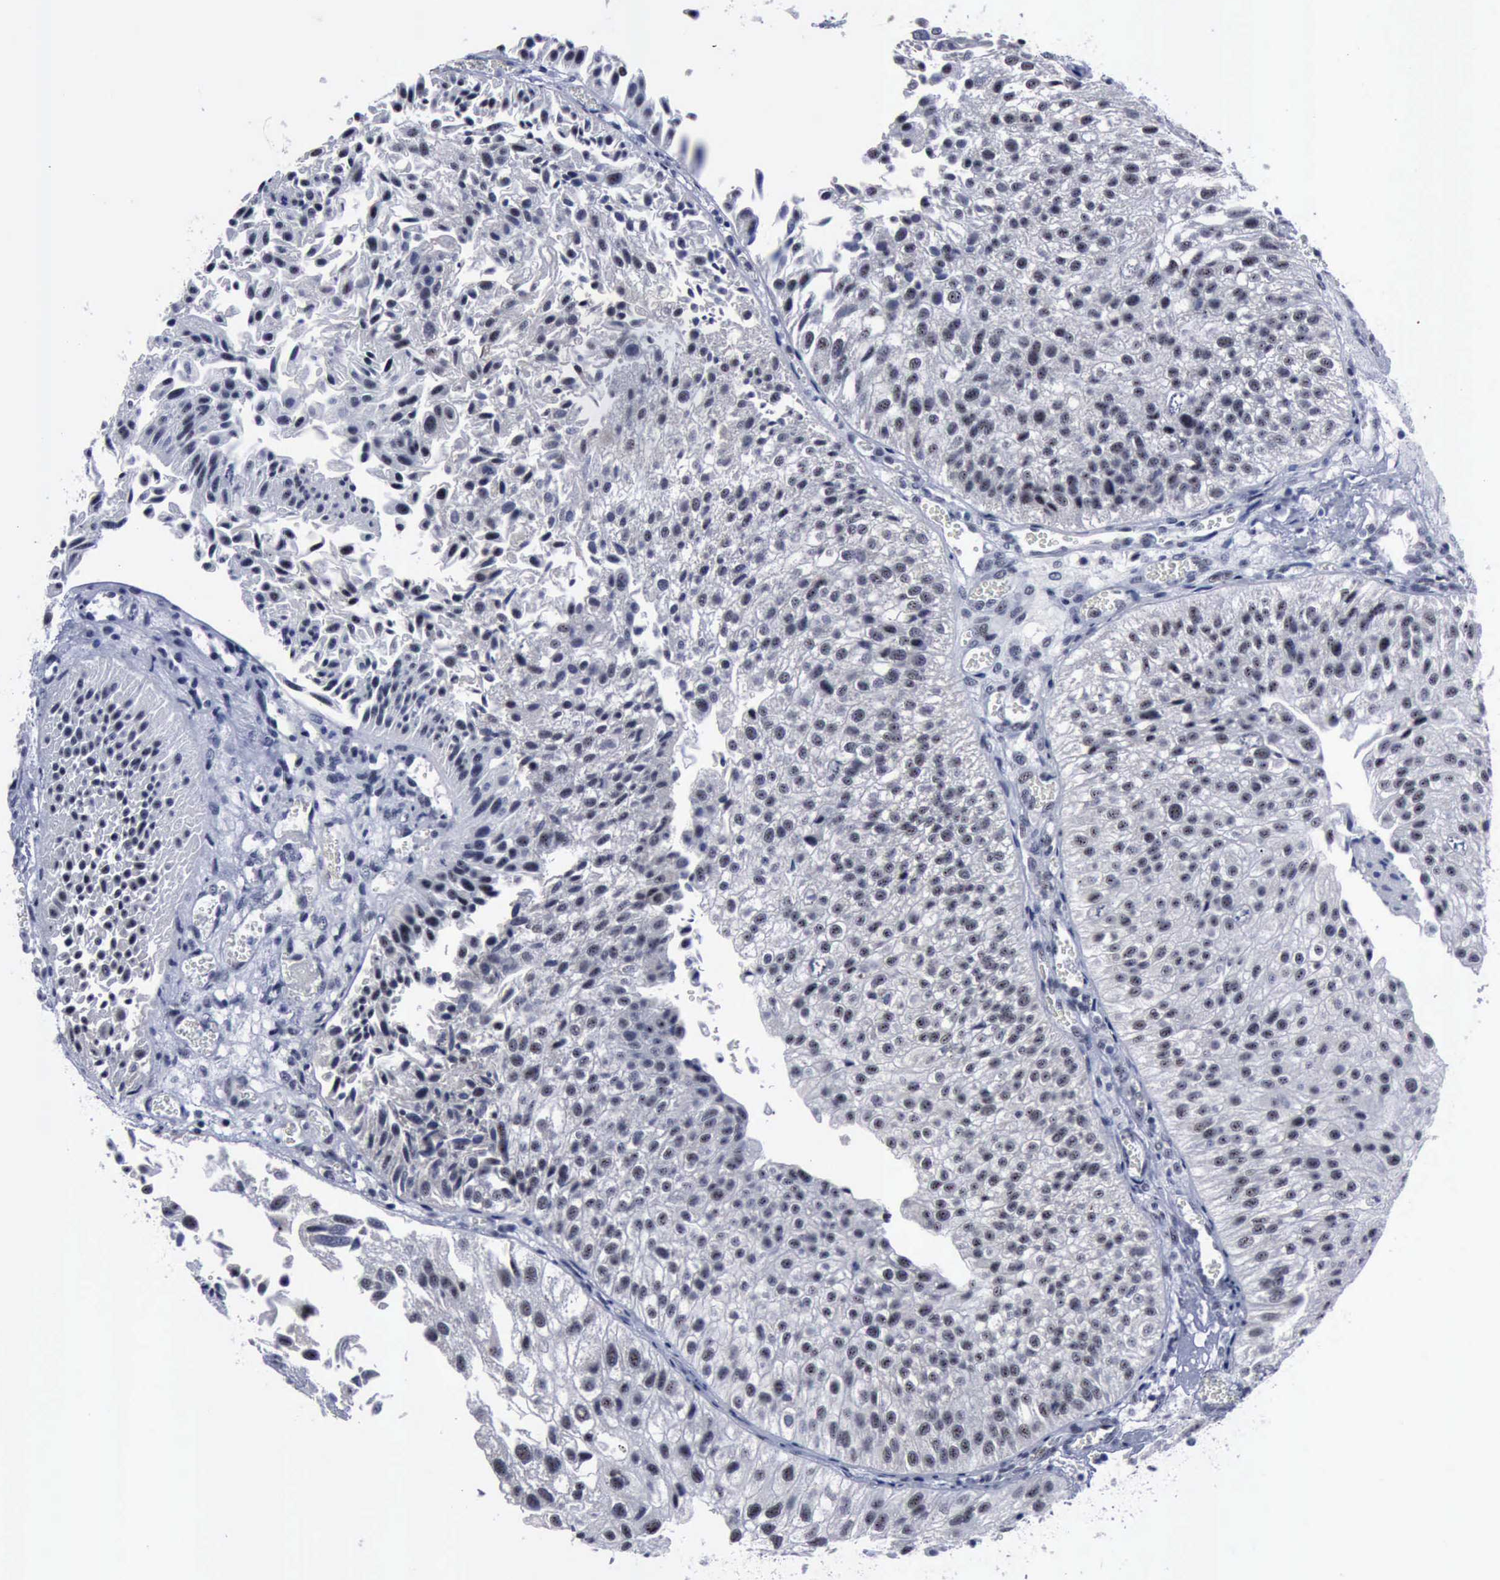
{"staining": {"intensity": "negative", "quantity": "none", "location": "none"}, "tissue": "urothelial cancer", "cell_type": "Tumor cells", "image_type": "cancer", "snomed": [{"axis": "morphology", "description": "Urothelial carcinoma, Low grade"}, {"axis": "topography", "description": "Urinary bladder"}], "caption": "Tumor cells are negative for brown protein staining in low-grade urothelial carcinoma. (Brightfield microscopy of DAB IHC at high magnification).", "gene": "BRD1", "patient": {"sex": "female", "age": 89}}